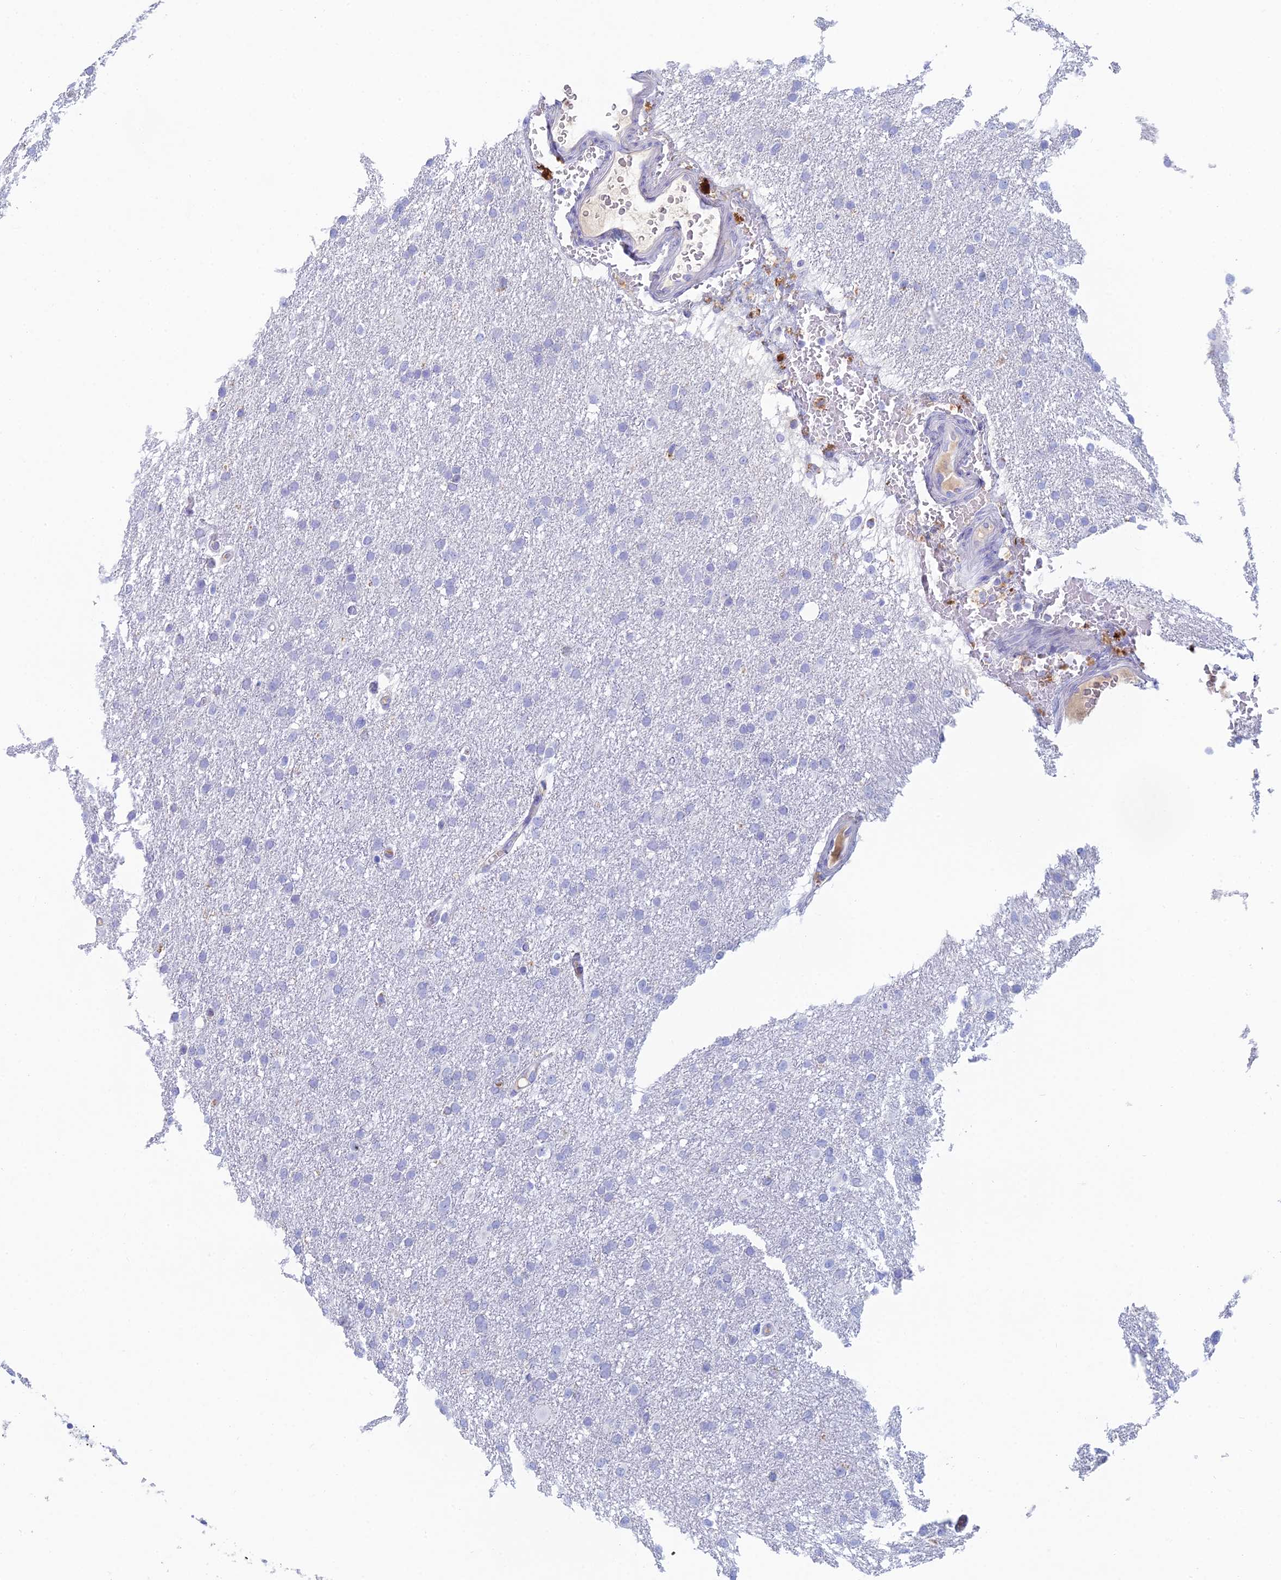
{"staining": {"intensity": "negative", "quantity": "none", "location": "none"}, "tissue": "glioma", "cell_type": "Tumor cells", "image_type": "cancer", "snomed": [{"axis": "morphology", "description": "Glioma, malignant, High grade"}, {"axis": "topography", "description": "Cerebral cortex"}], "caption": "Tumor cells are negative for protein expression in human glioma. (Brightfield microscopy of DAB immunohistochemistry at high magnification).", "gene": "FERD3L", "patient": {"sex": "female", "age": 36}}